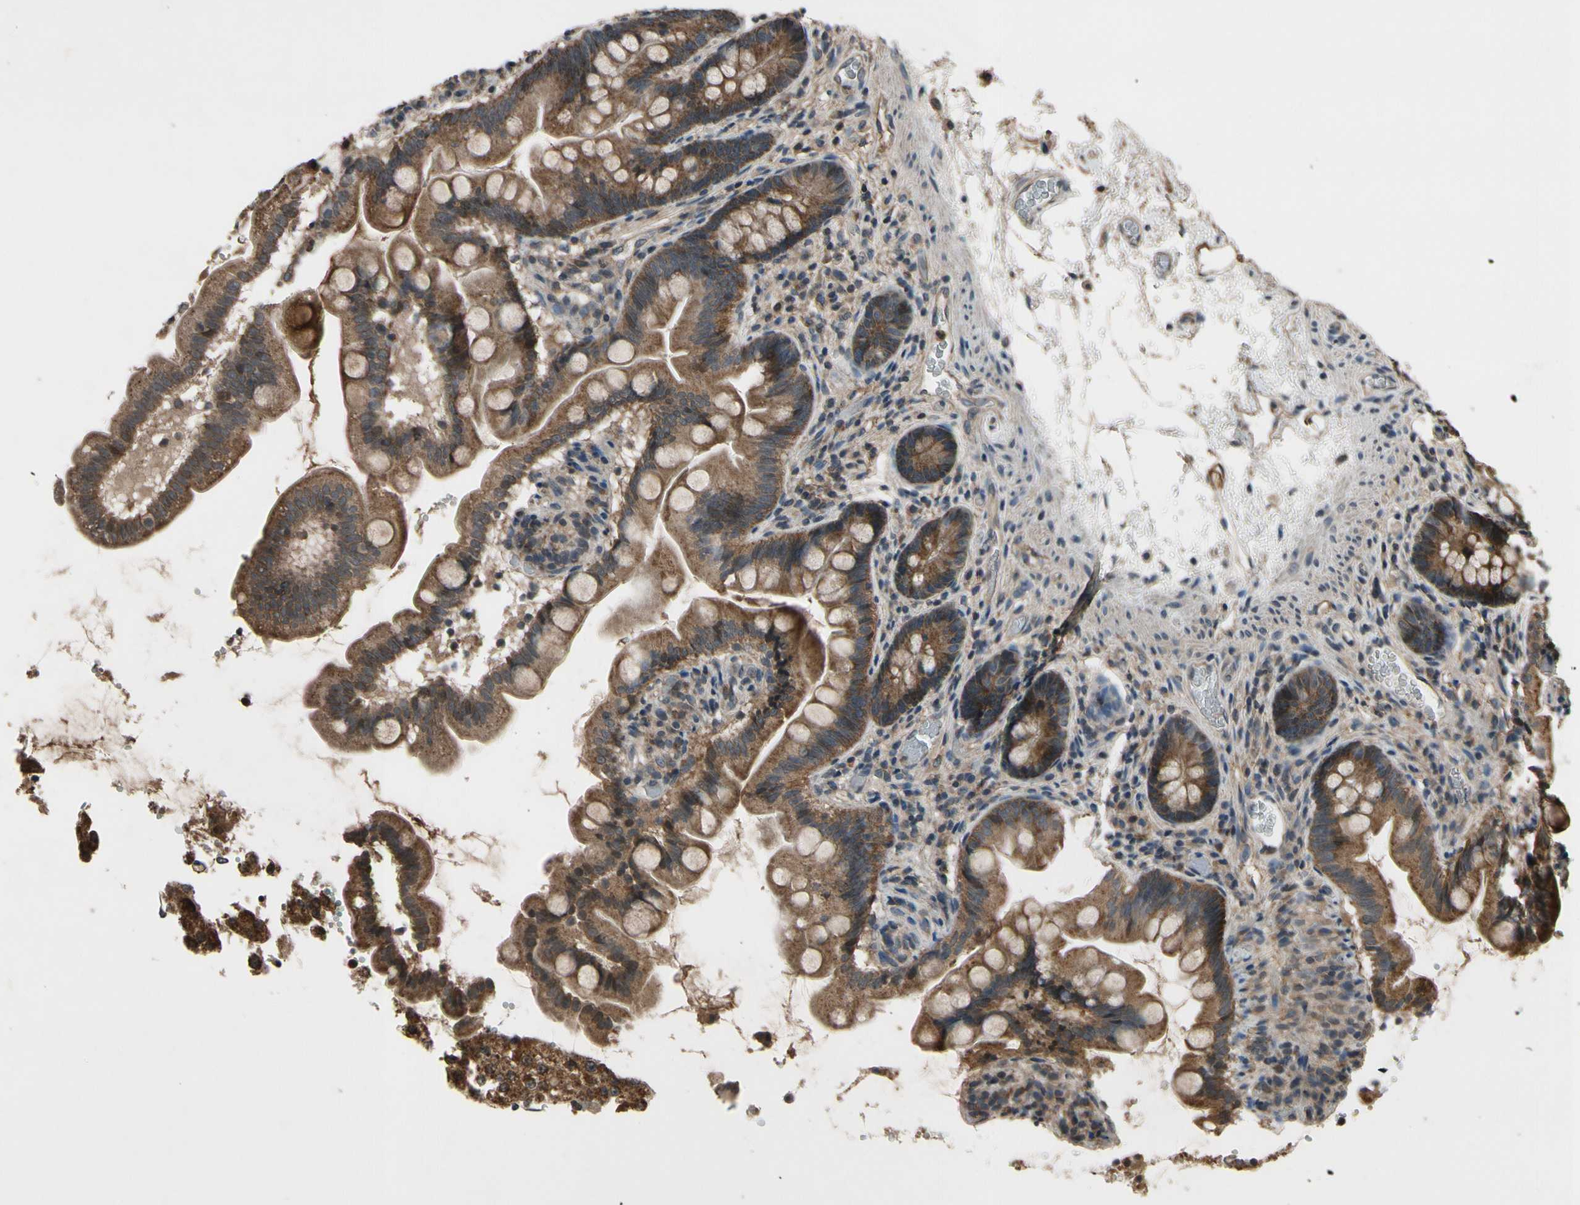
{"staining": {"intensity": "moderate", "quantity": ">75%", "location": "cytoplasmic/membranous"}, "tissue": "small intestine", "cell_type": "Glandular cells", "image_type": "normal", "snomed": [{"axis": "morphology", "description": "Normal tissue, NOS"}, {"axis": "topography", "description": "Small intestine"}], "caption": "Immunohistochemistry of benign small intestine shows medium levels of moderate cytoplasmic/membranous expression in about >75% of glandular cells.", "gene": "MBTPS2", "patient": {"sex": "female", "age": 56}}